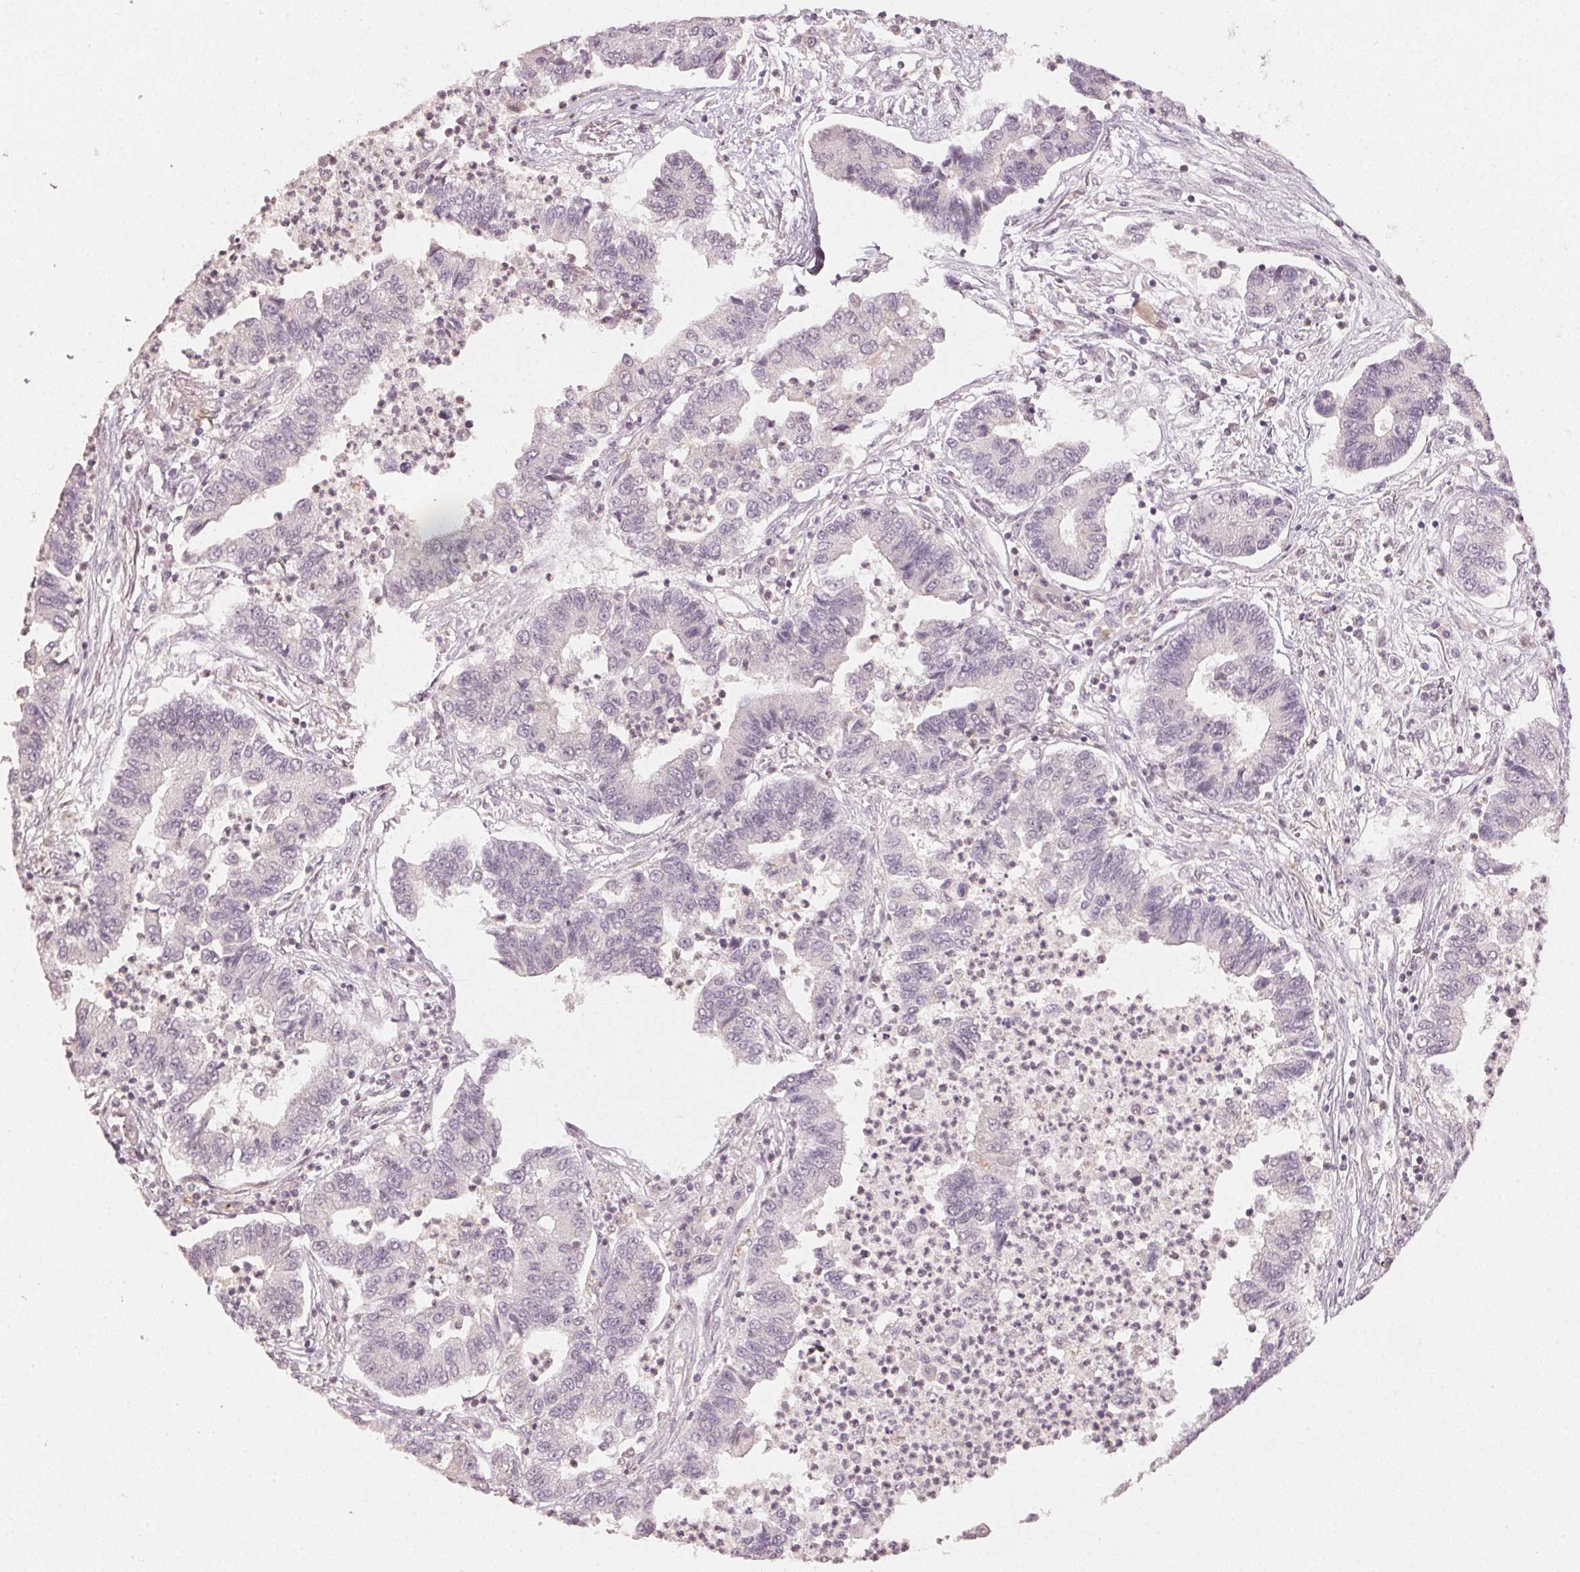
{"staining": {"intensity": "negative", "quantity": "none", "location": "none"}, "tissue": "lung cancer", "cell_type": "Tumor cells", "image_type": "cancer", "snomed": [{"axis": "morphology", "description": "Adenocarcinoma, NOS"}, {"axis": "topography", "description": "Lung"}], "caption": "High magnification brightfield microscopy of lung cancer stained with DAB (3,3'-diaminobenzidine) (brown) and counterstained with hematoxylin (blue): tumor cells show no significant positivity.", "gene": "MAPK14", "patient": {"sex": "female", "age": 57}}